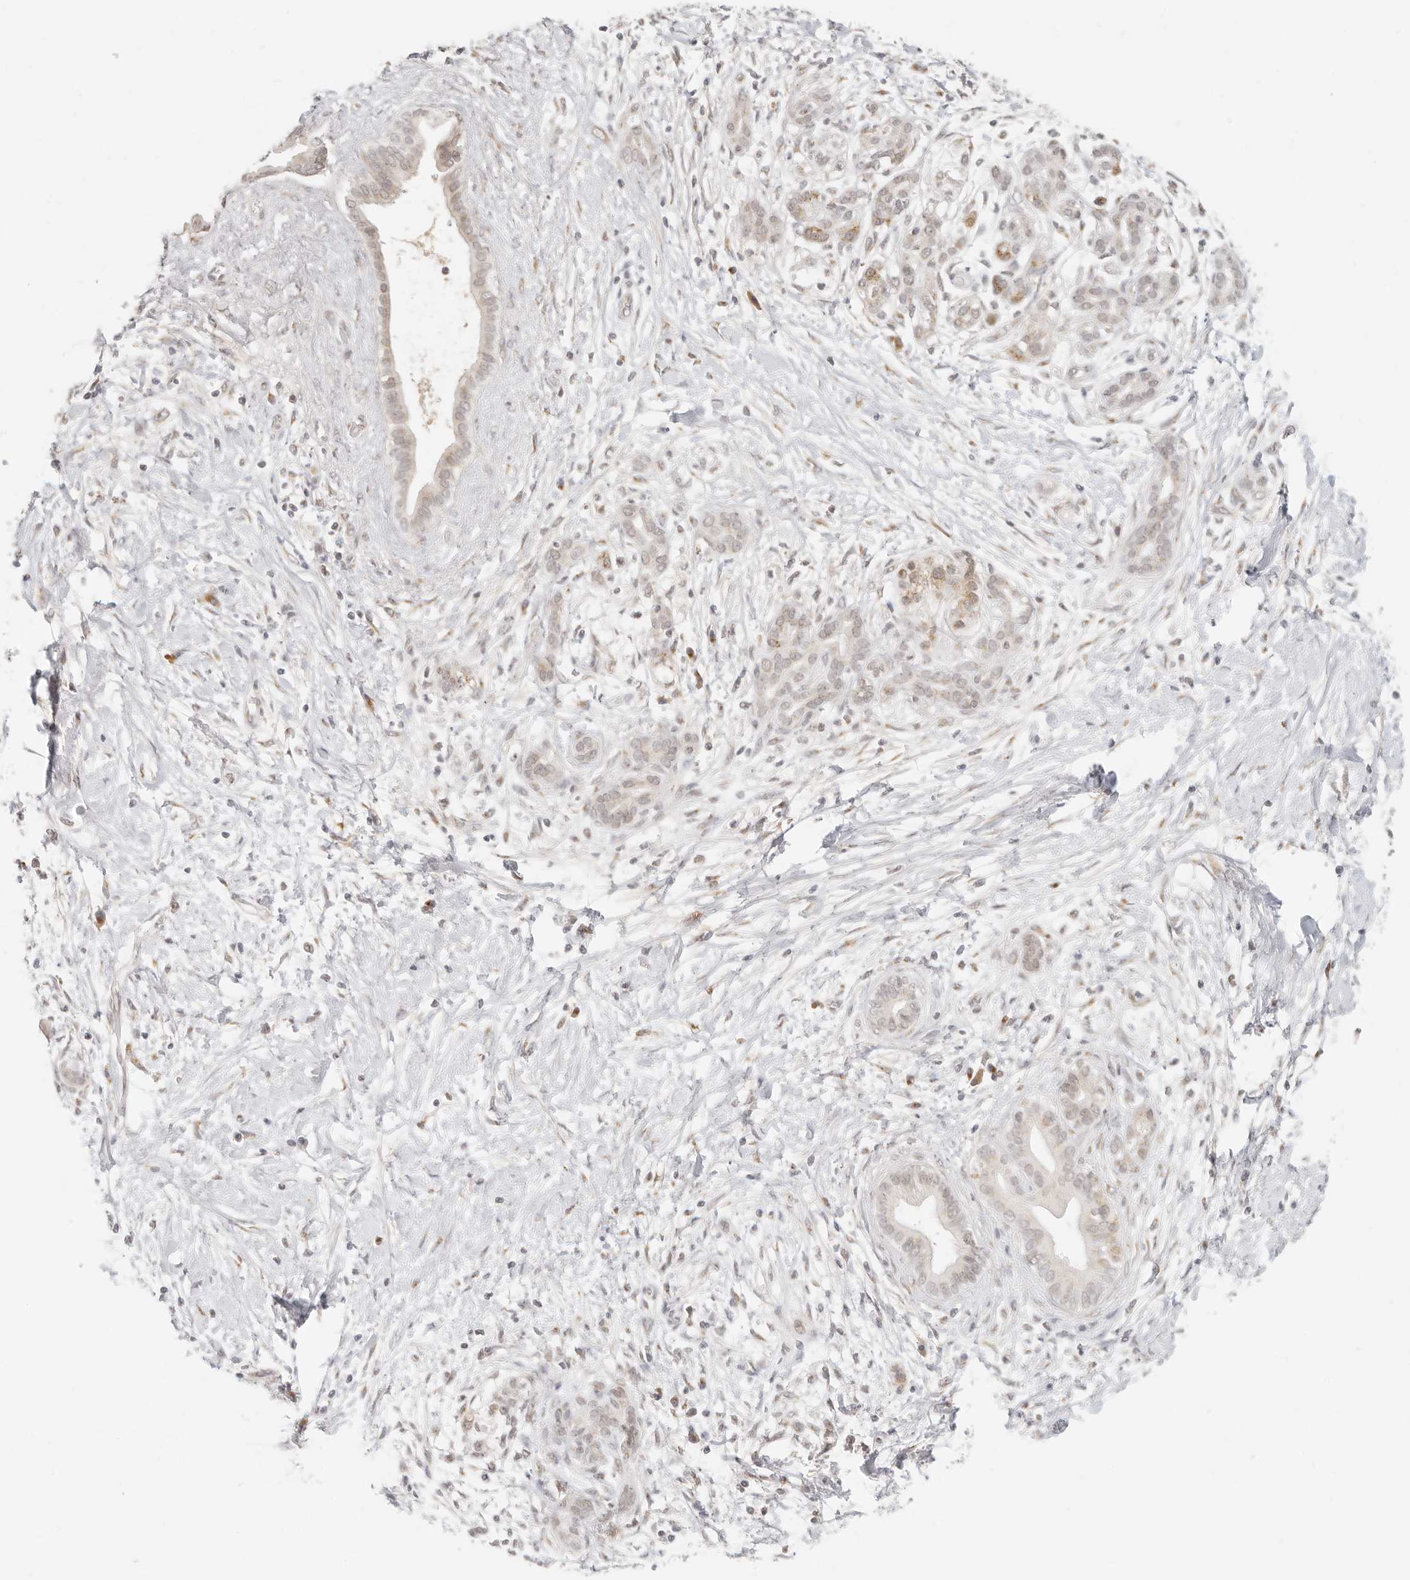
{"staining": {"intensity": "weak", "quantity": "25%-75%", "location": "nuclear"}, "tissue": "pancreatic cancer", "cell_type": "Tumor cells", "image_type": "cancer", "snomed": [{"axis": "morphology", "description": "Adenocarcinoma, NOS"}, {"axis": "topography", "description": "Pancreas"}], "caption": "This micrograph reveals pancreatic cancer stained with immunohistochemistry to label a protein in brown. The nuclear of tumor cells show weak positivity for the protein. Nuclei are counter-stained blue.", "gene": "INTS11", "patient": {"sex": "male", "age": 58}}